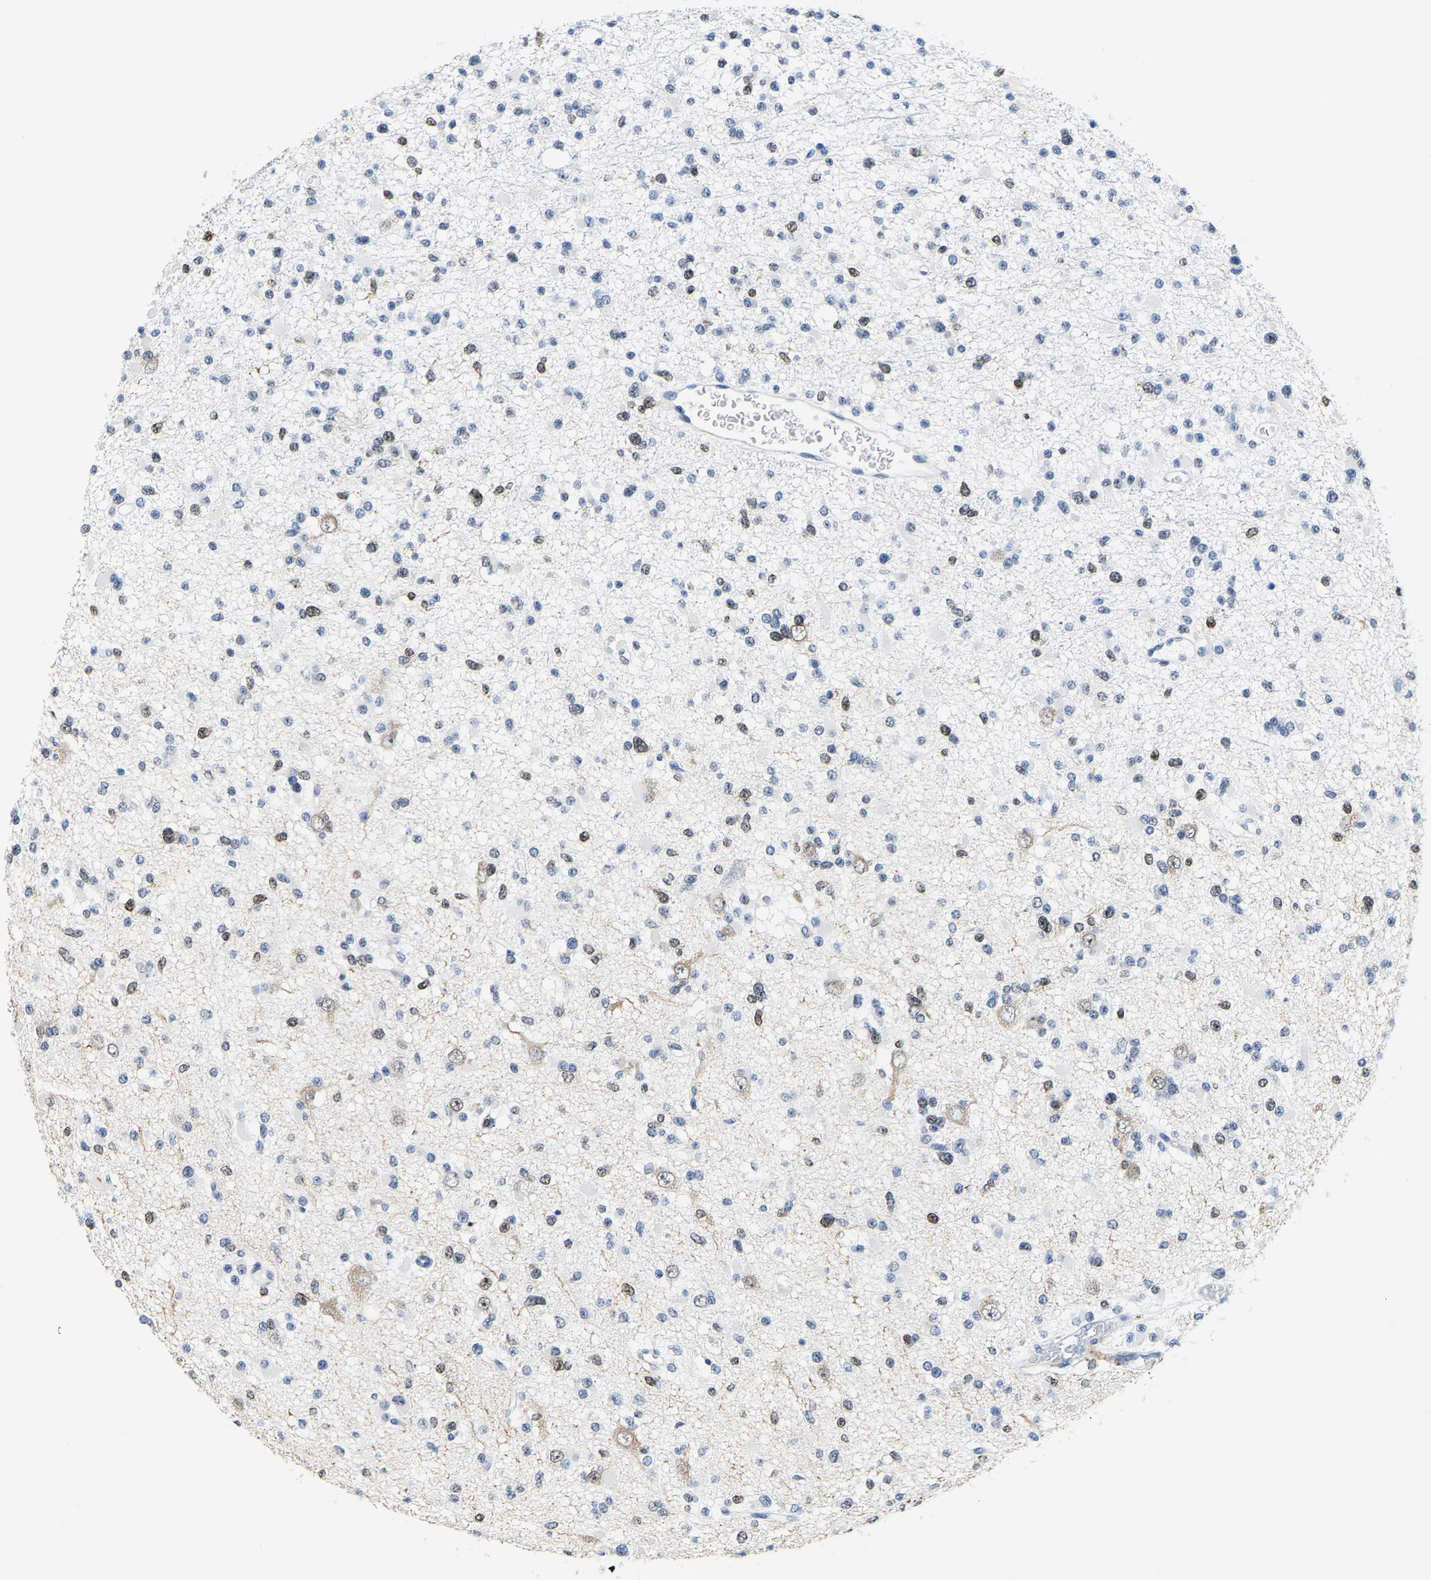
{"staining": {"intensity": "moderate", "quantity": "25%-75%", "location": "nuclear"}, "tissue": "glioma", "cell_type": "Tumor cells", "image_type": "cancer", "snomed": [{"axis": "morphology", "description": "Glioma, malignant, Low grade"}, {"axis": "topography", "description": "Brain"}], "caption": "An image of human malignant low-grade glioma stained for a protein shows moderate nuclear brown staining in tumor cells.", "gene": "SETD1B", "patient": {"sex": "female", "age": 22}}